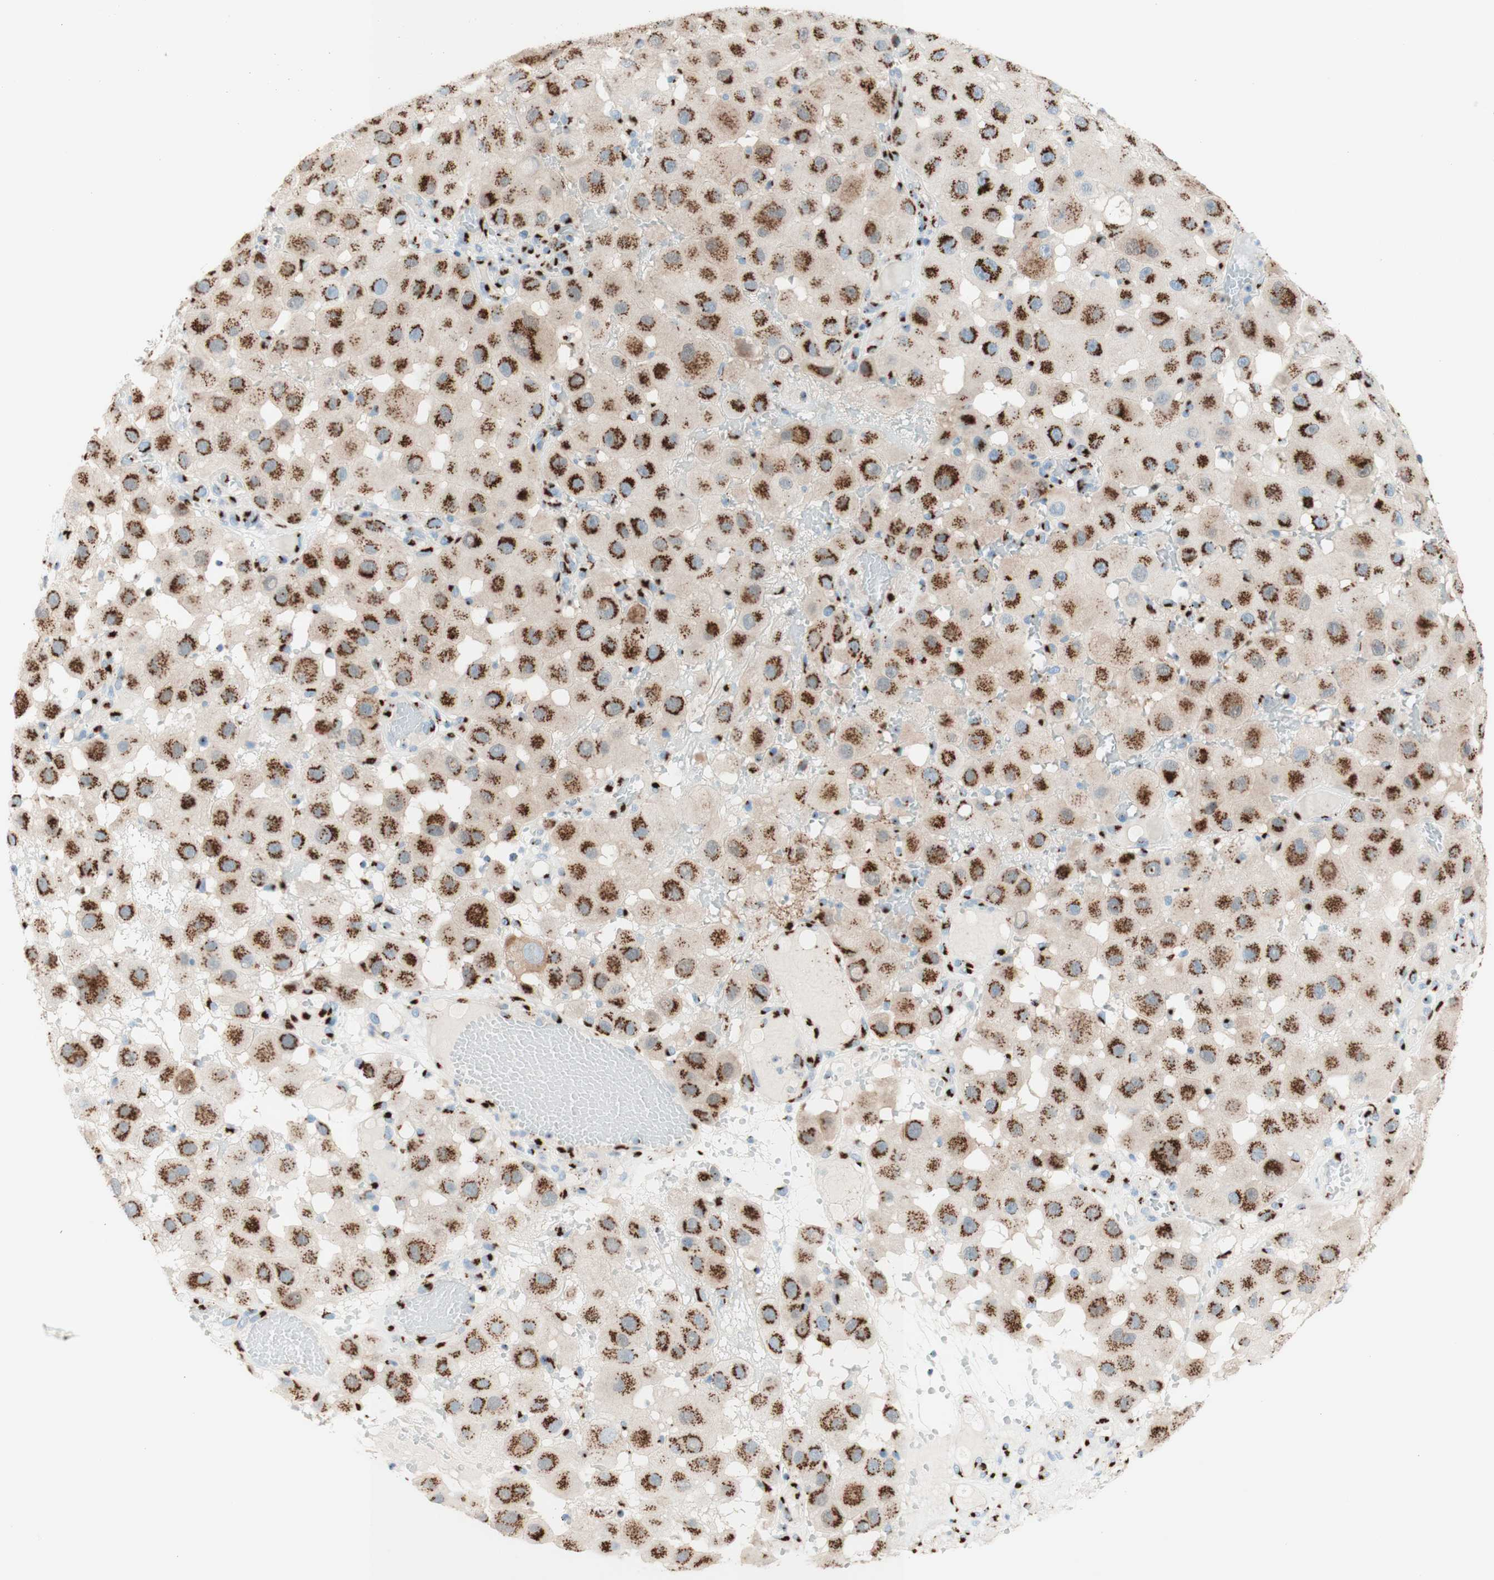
{"staining": {"intensity": "strong", "quantity": ">75%", "location": "cytoplasmic/membranous"}, "tissue": "melanoma", "cell_type": "Tumor cells", "image_type": "cancer", "snomed": [{"axis": "morphology", "description": "Malignant melanoma, NOS"}, {"axis": "topography", "description": "Skin"}], "caption": "Immunohistochemical staining of human melanoma shows strong cytoplasmic/membranous protein expression in about >75% of tumor cells.", "gene": "GOLGB1", "patient": {"sex": "female", "age": 81}}